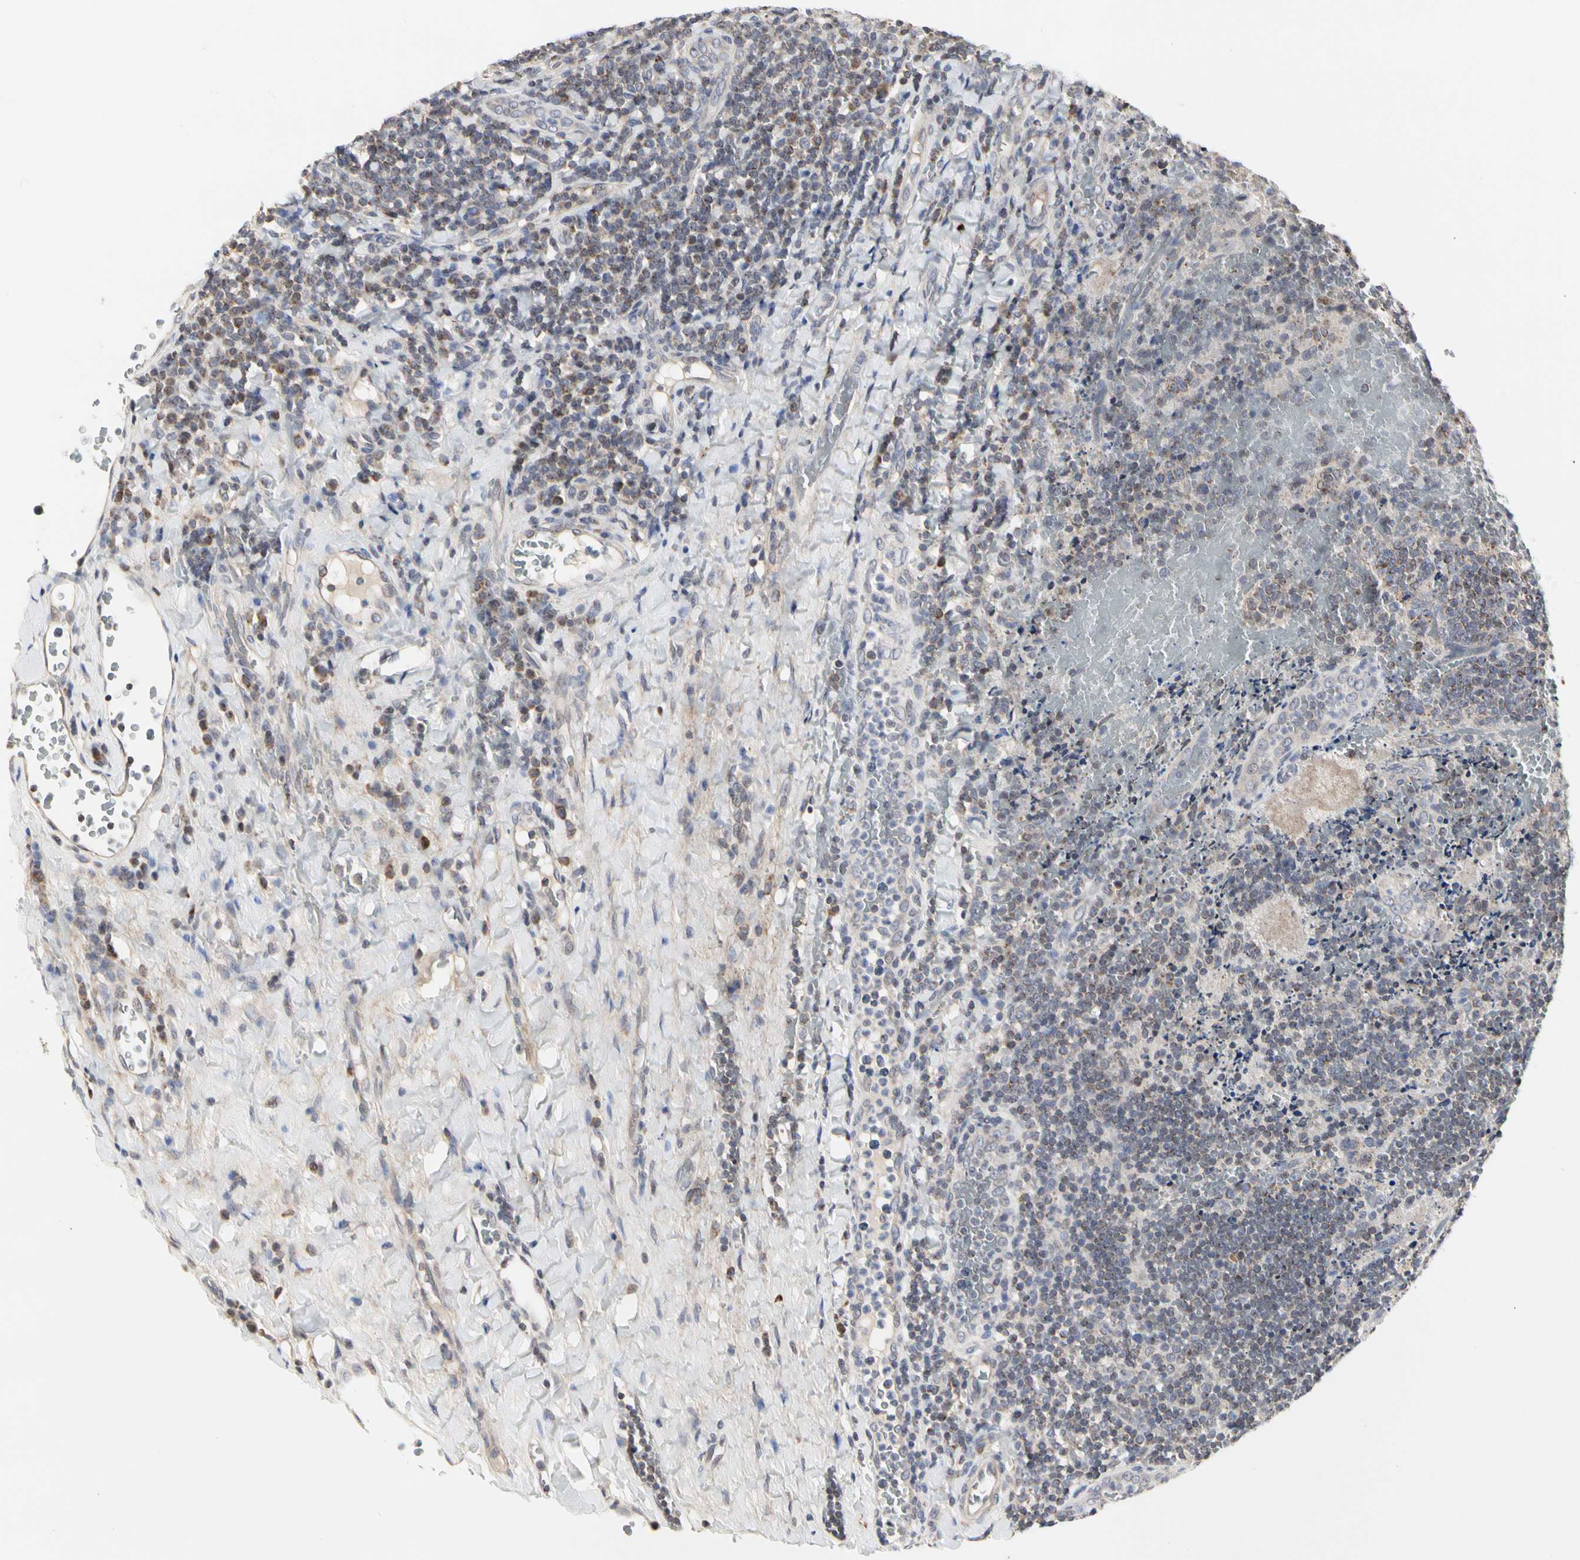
{"staining": {"intensity": "weak", "quantity": "<25%", "location": "cytoplasmic/membranous"}, "tissue": "tonsil", "cell_type": "Germinal center cells", "image_type": "normal", "snomed": [{"axis": "morphology", "description": "Normal tissue, NOS"}, {"axis": "topography", "description": "Tonsil"}], "caption": "Image shows no protein staining in germinal center cells of unremarkable tonsil. Nuclei are stained in blue.", "gene": "TSKU", "patient": {"sex": "male", "age": 17}}